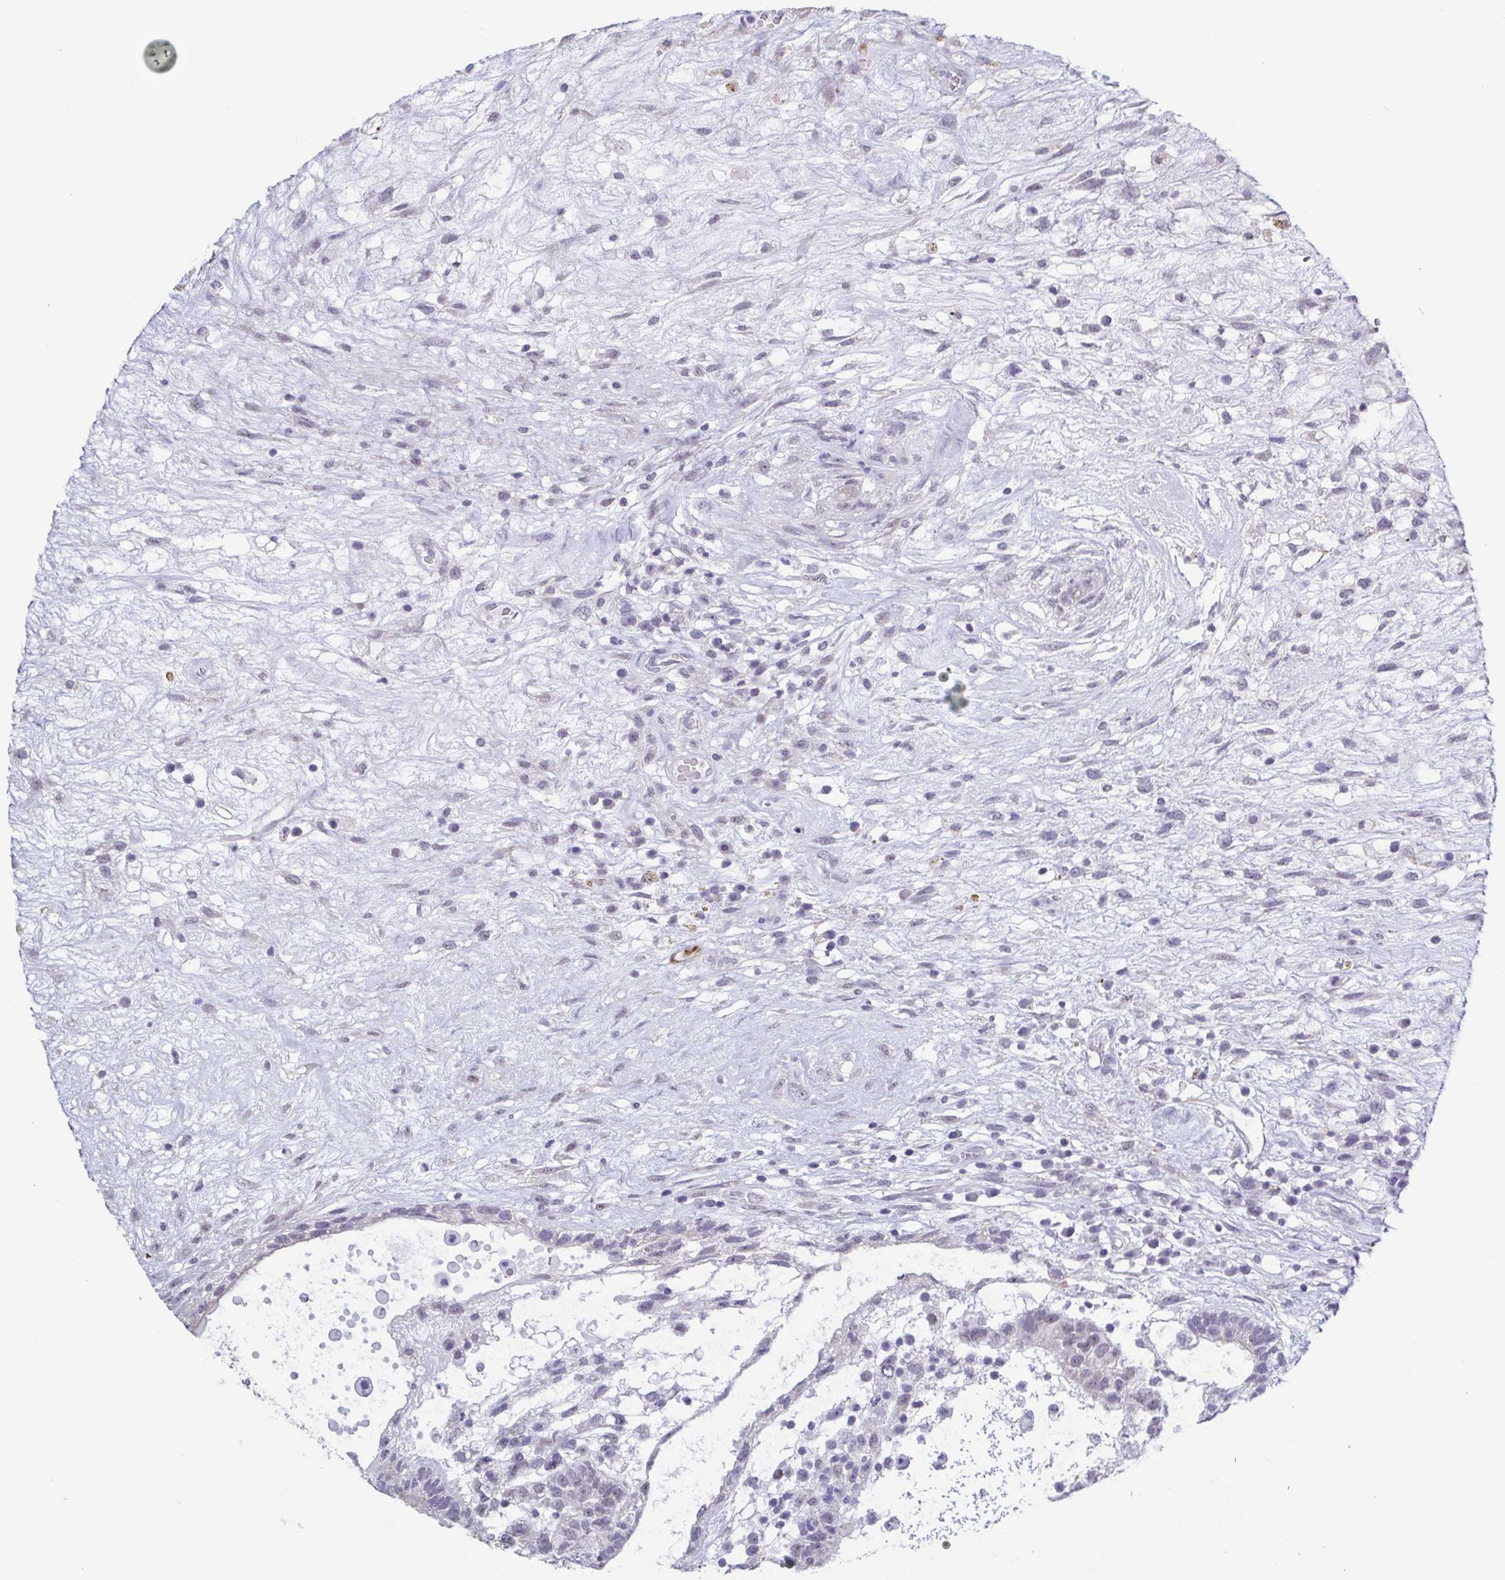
{"staining": {"intensity": "negative", "quantity": "none", "location": "none"}, "tissue": "testis cancer", "cell_type": "Tumor cells", "image_type": "cancer", "snomed": [{"axis": "morphology", "description": "Normal tissue, NOS"}, {"axis": "morphology", "description": "Carcinoma, Embryonal, NOS"}, {"axis": "topography", "description": "Testis"}], "caption": "Immunohistochemistry (IHC) micrograph of neoplastic tissue: human testis cancer stained with DAB (3,3'-diaminobenzidine) reveals no significant protein positivity in tumor cells.", "gene": "TMEM92", "patient": {"sex": "male", "age": 32}}